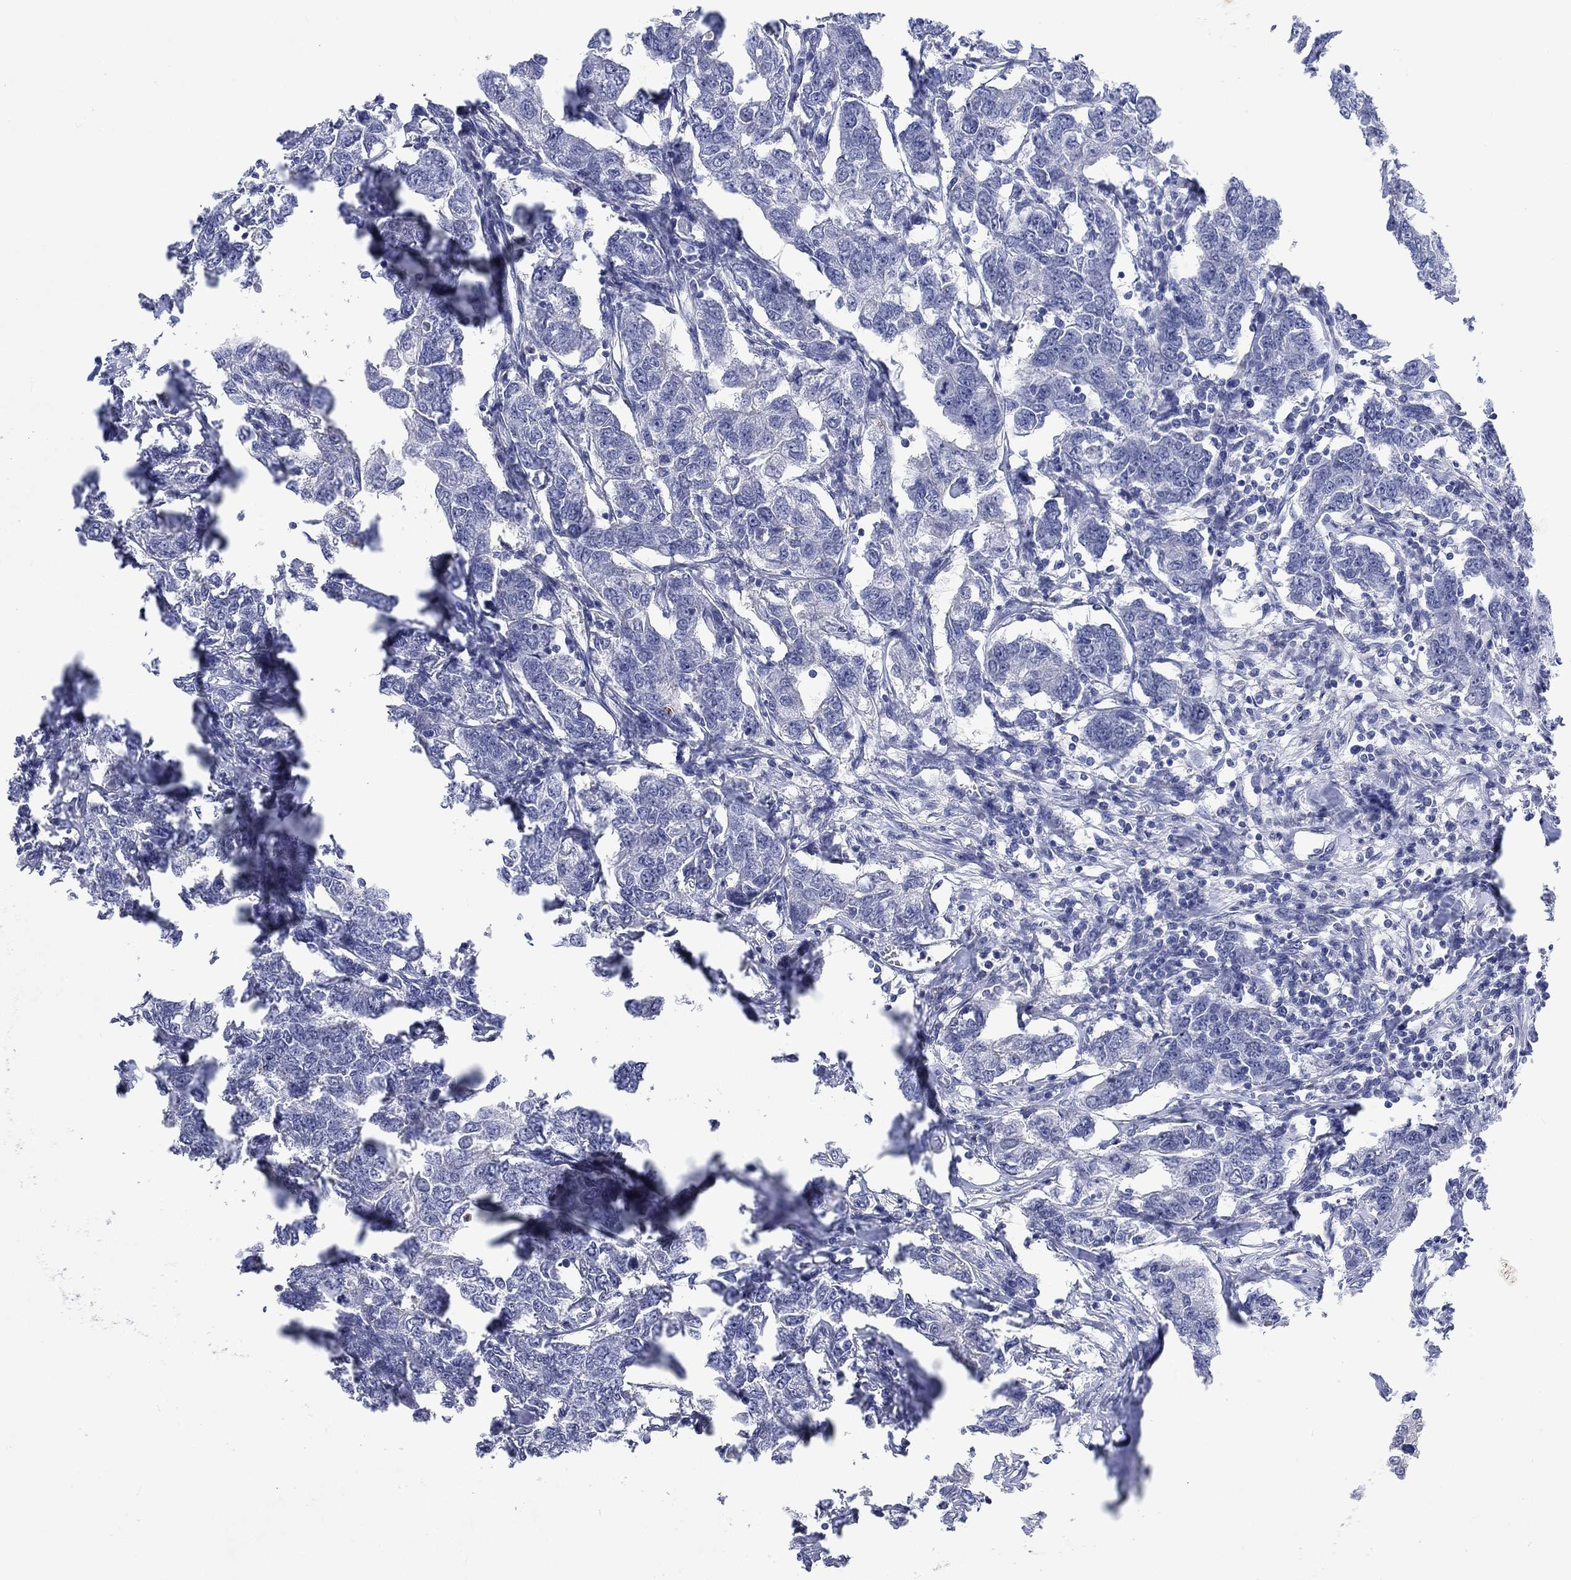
{"staining": {"intensity": "negative", "quantity": "none", "location": "none"}, "tissue": "breast cancer", "cell_type": "Tumor cells", "image_type": "cancer", "snomed": [{"axis": "morphology", "description": "Duct carcinoma"}, {"axis": "topography", "description": "Breast"}], "caption": "A photomicrograph of human breast intraductal carcinoma is negative for staining in tumor cells.", "gene": "AGRP", "patient": {"sex": "female", "age": 88}}